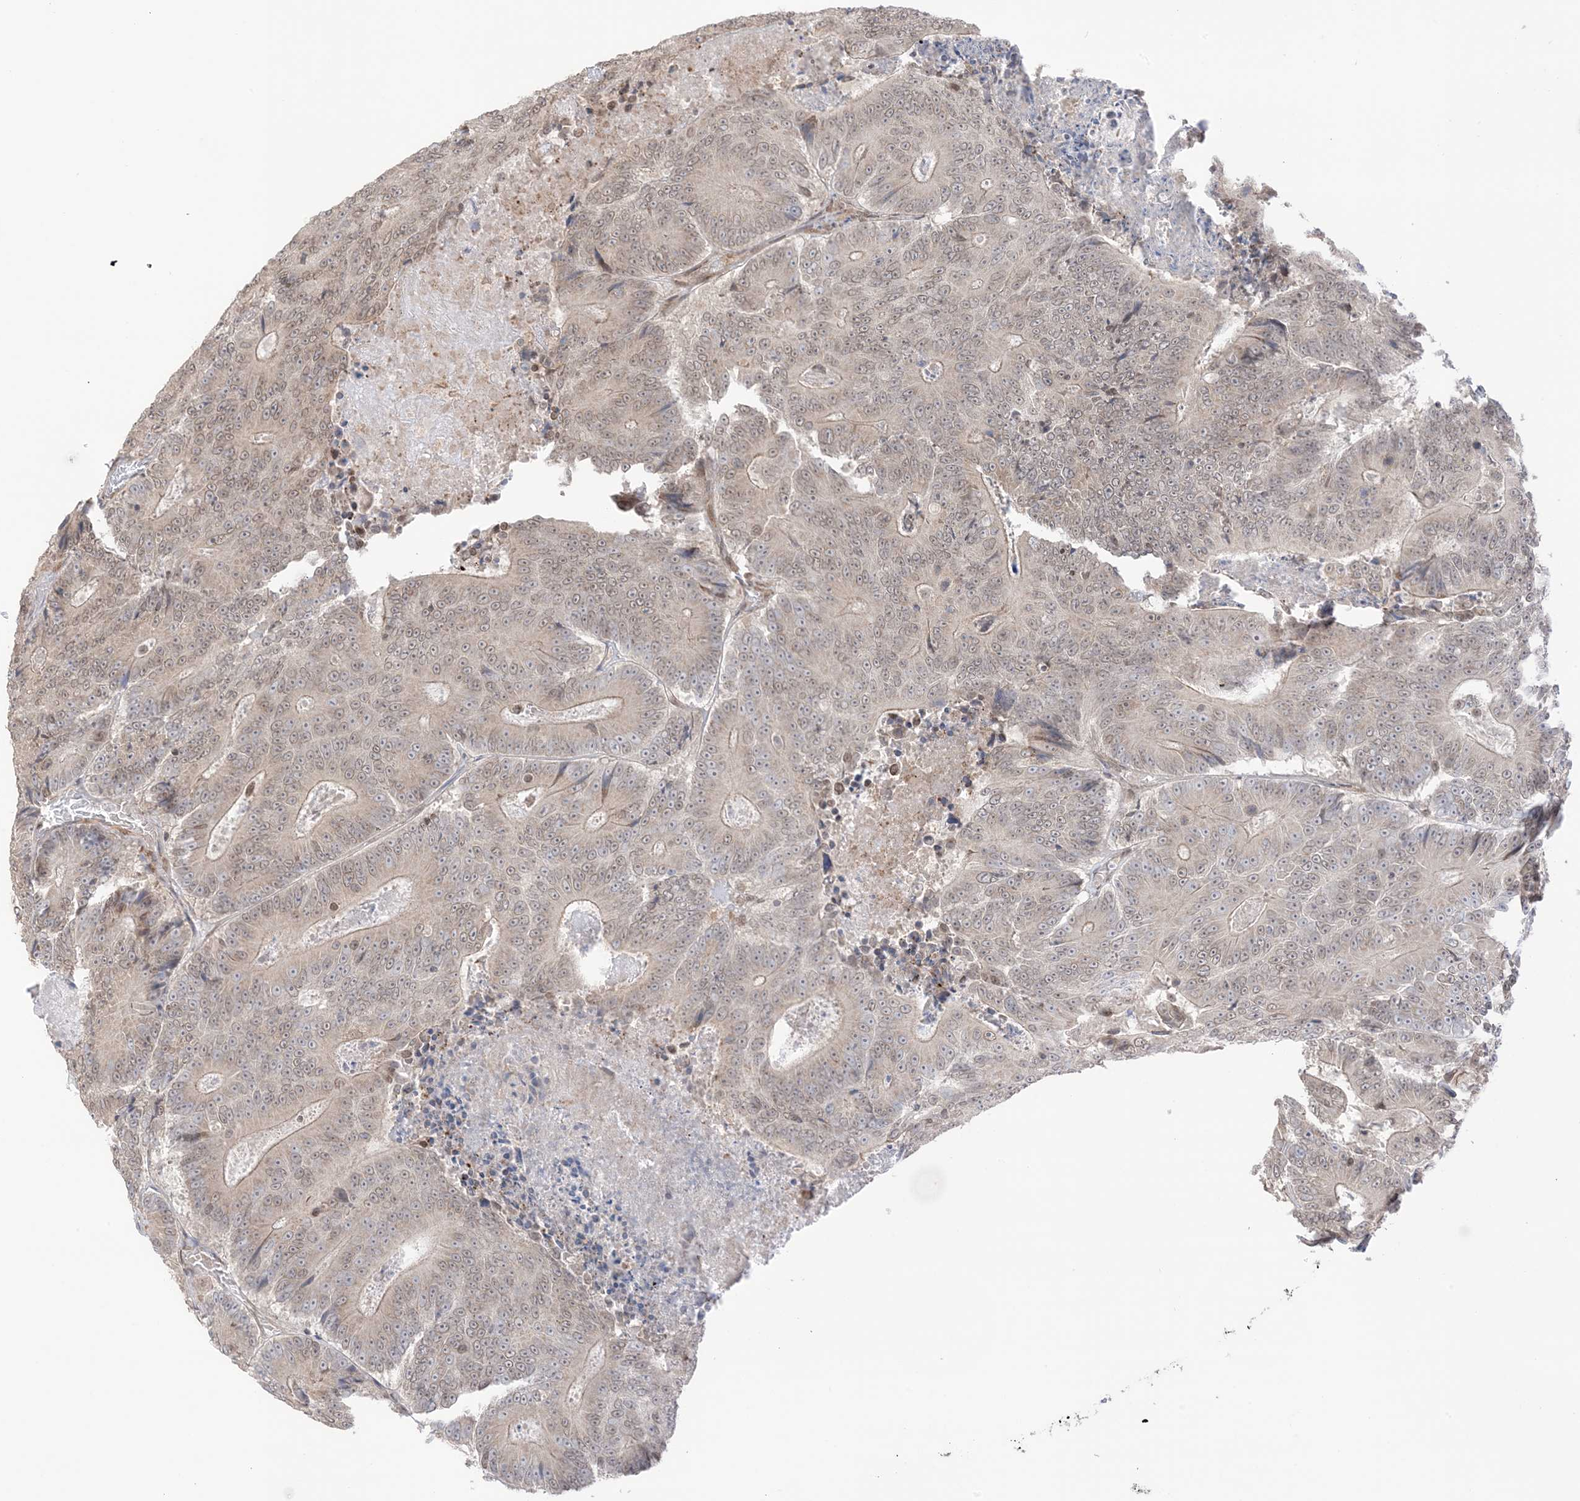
{"staining": {"intensity": "weak", "quantity": "25%-75%", "location": "cytoplasmic/membranous,nuclear"}, "tissue": "colorectal cancer", "cell_type": "Tumor cells", "image_type": "cancer", "snomed": [{"axis": "morphology", "description": "Adenocarcinoma, NOS"}, {"axis": "topography", "description": "Colon"}], "caption": "A high-resolution photomicrograph shows immunohistochemistry staining of colorectal cancer, which demonstrates weak cytoplasmic/membranous and nuclear positivity in approximately 25%-75% of tumor cells.", "gene": "UBE2E2", "patient": {"sex": "male", "age": 83}}